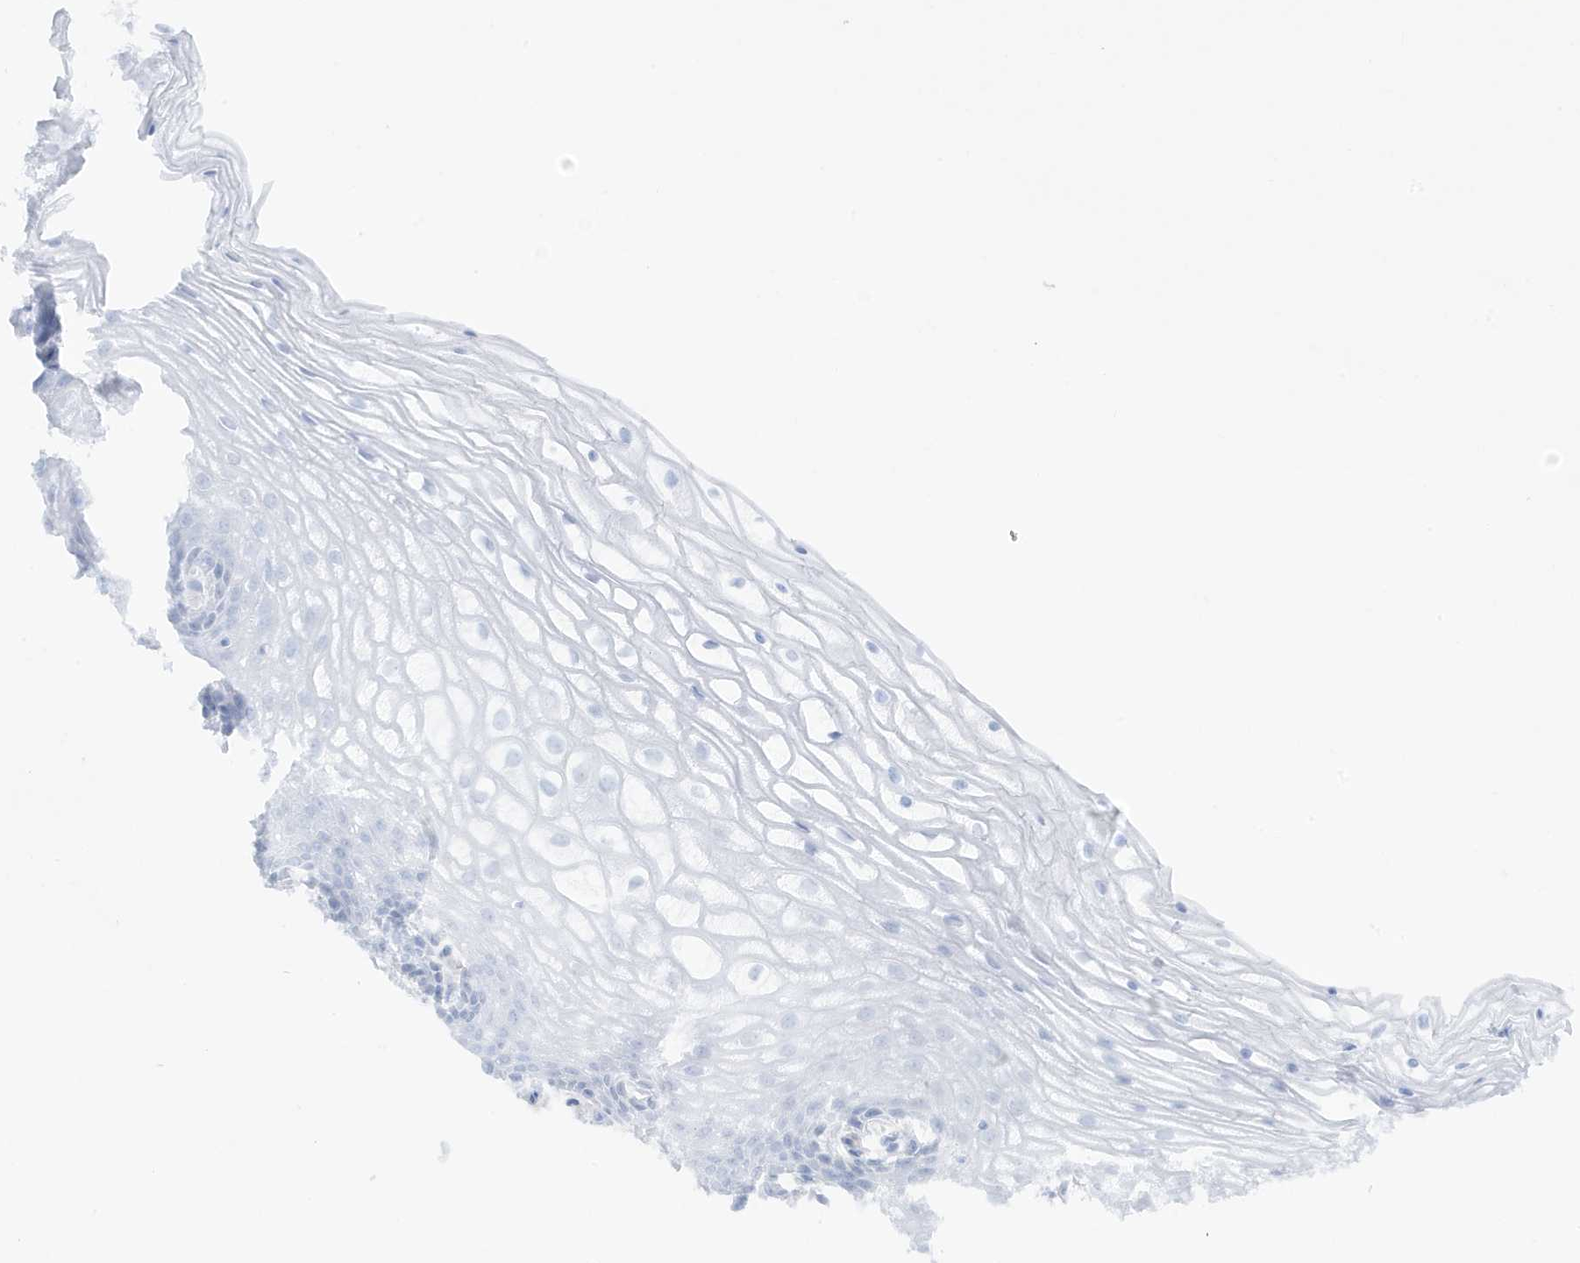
{"staining": {"intensity": "negative", "quantity": "none", "location": "none"}, "tissue": "vagina", "cell_type": "Squamous epithelial cells", "image_type": "normal", "snomed": [{"axis": "morphology", "description": "Normal tissue, NOS"}, {"axis": "topography", "description": "Vagina"}], "caption": "Immunohistochemistry (IHC) photomicrograph of benign vagina stained for a protein (brown), which shows no staining in squamous epithelial cells.", "gene": "CHCHD4", "patient": {"sex": "female", "age": 60}}